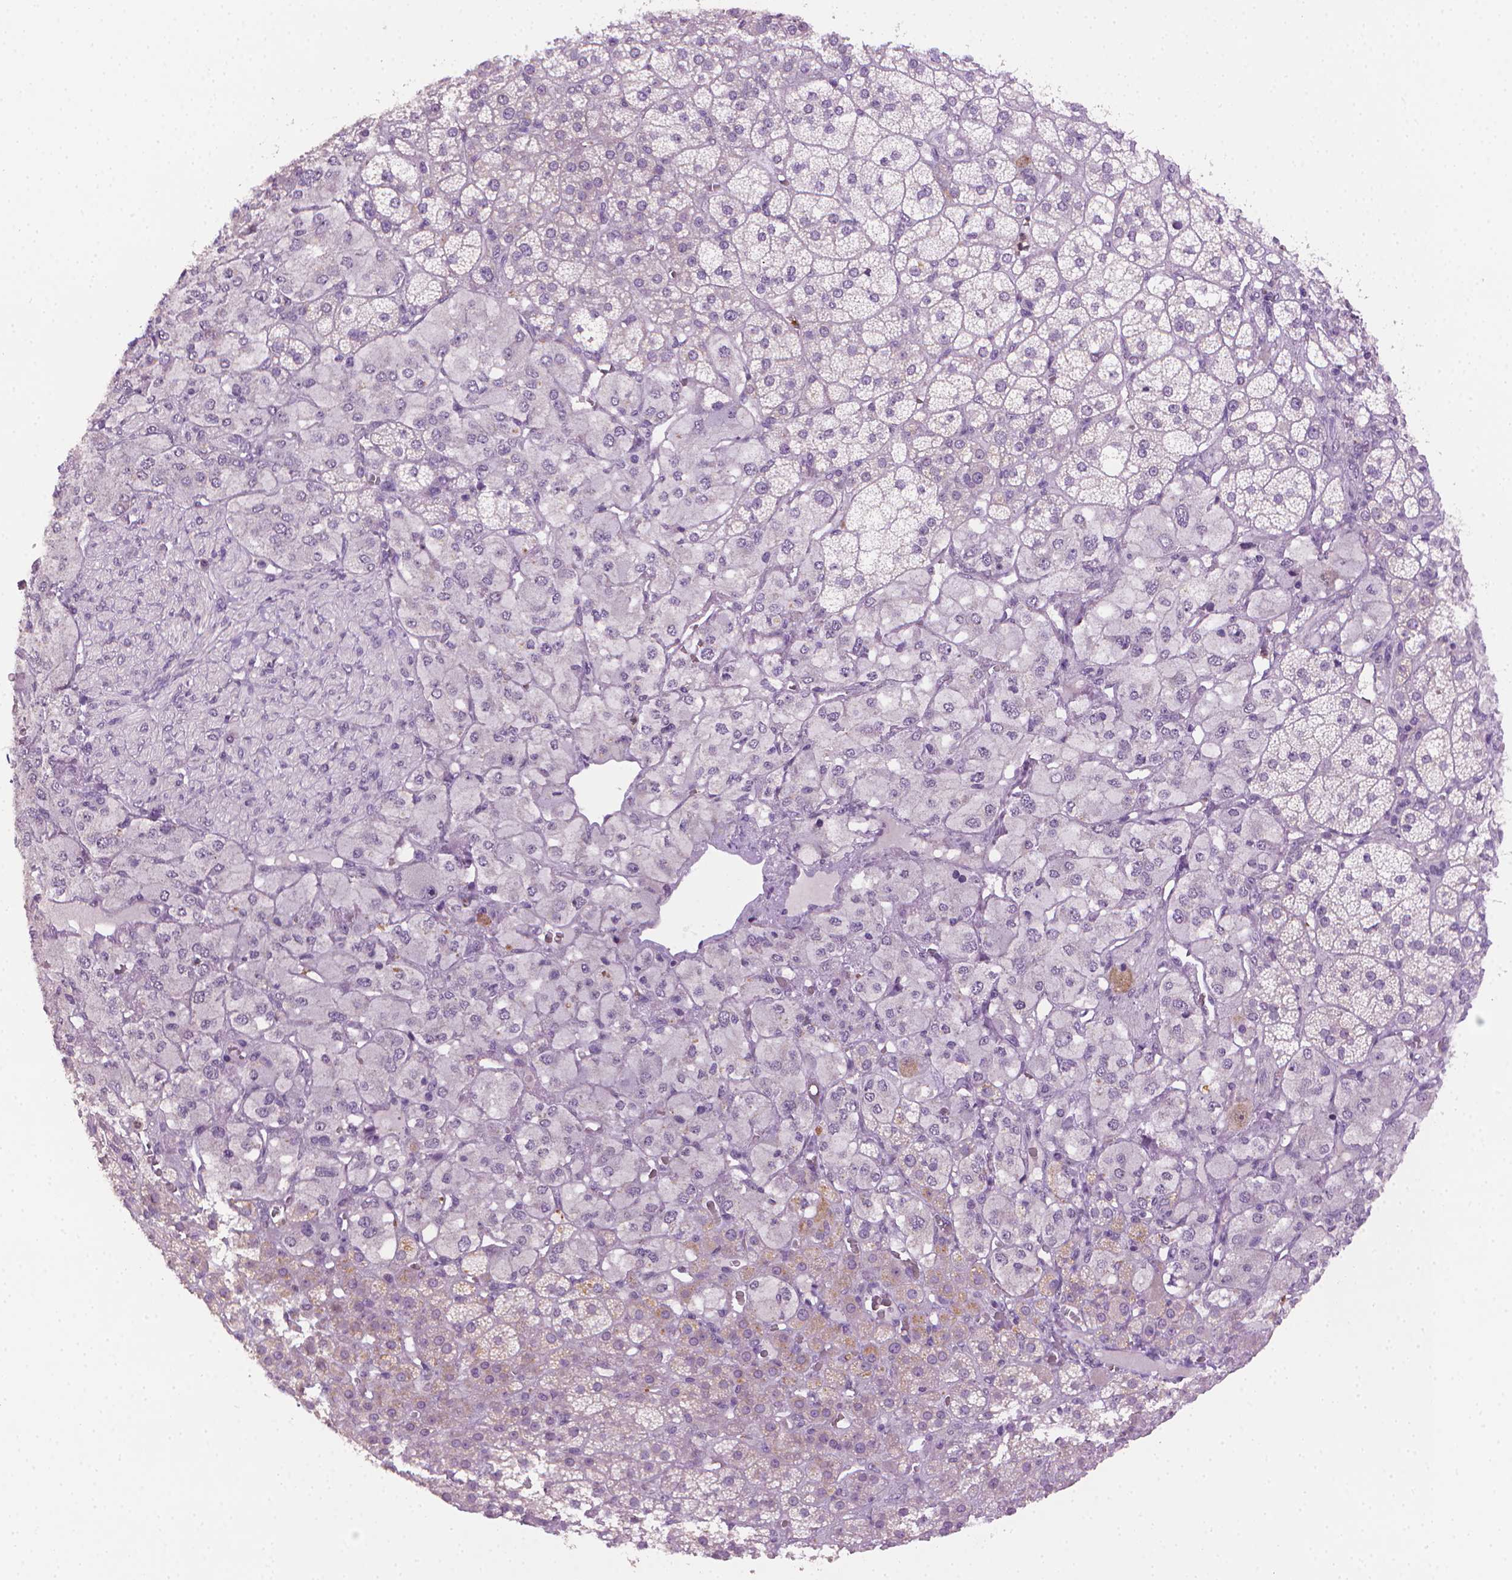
{"staining": {"intensity": "negative", "quantity": "none", "location": "none"}, "tissue": "adrenal gland", "cell_type": "Glandular cells", "image_type": "normal", "snomed": [{"axis": "morphology", "description": "Normal tissue, NOS"}, {"axis": "topography", "description": "Adrenal gland"}], "caption": "Benign adrenal gland was stained to show a protein in brown. There is no significant positivity in glandular cells.", "gene": "CDKN2D", "patient": {"sex": "female", "age": 60}}